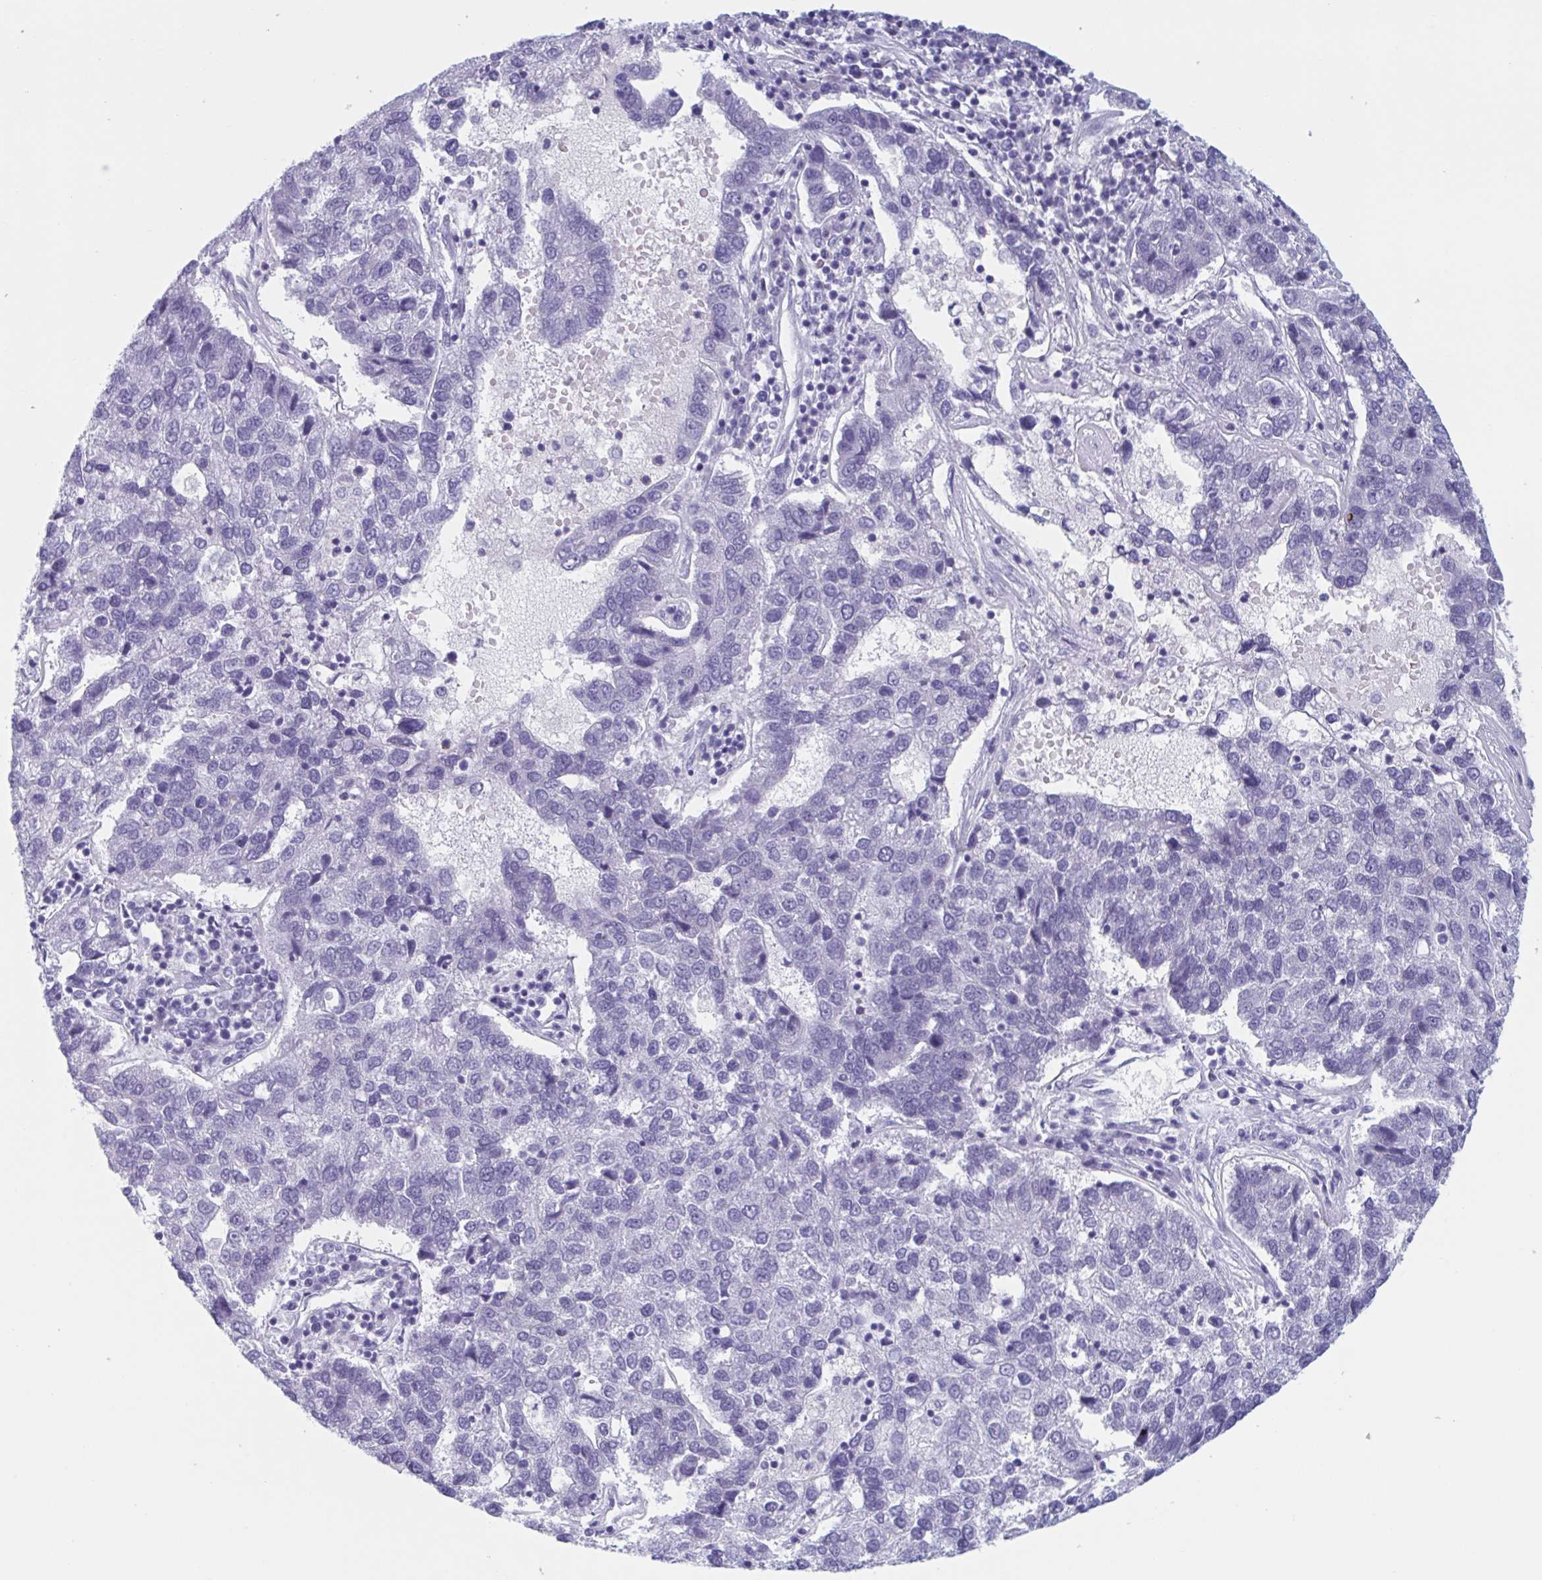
{"staining": {"intensity": "negative", "quantity": "none", "location": "none"}, "tissue": "pancreatic cancer", "cell_type": "Tumor cells", "image_type": "cancer", "snomed": [{"axis": "morphology", "description": "Adenocarcinoma, NOS"}, {"axis": "topography", "description": "Pancreas"}], "caption": "Tumor cells show no significant expression in pancreatic cancer.", "gene": "HSD11B2", "patient": {"sex": "female", "age": 61}}